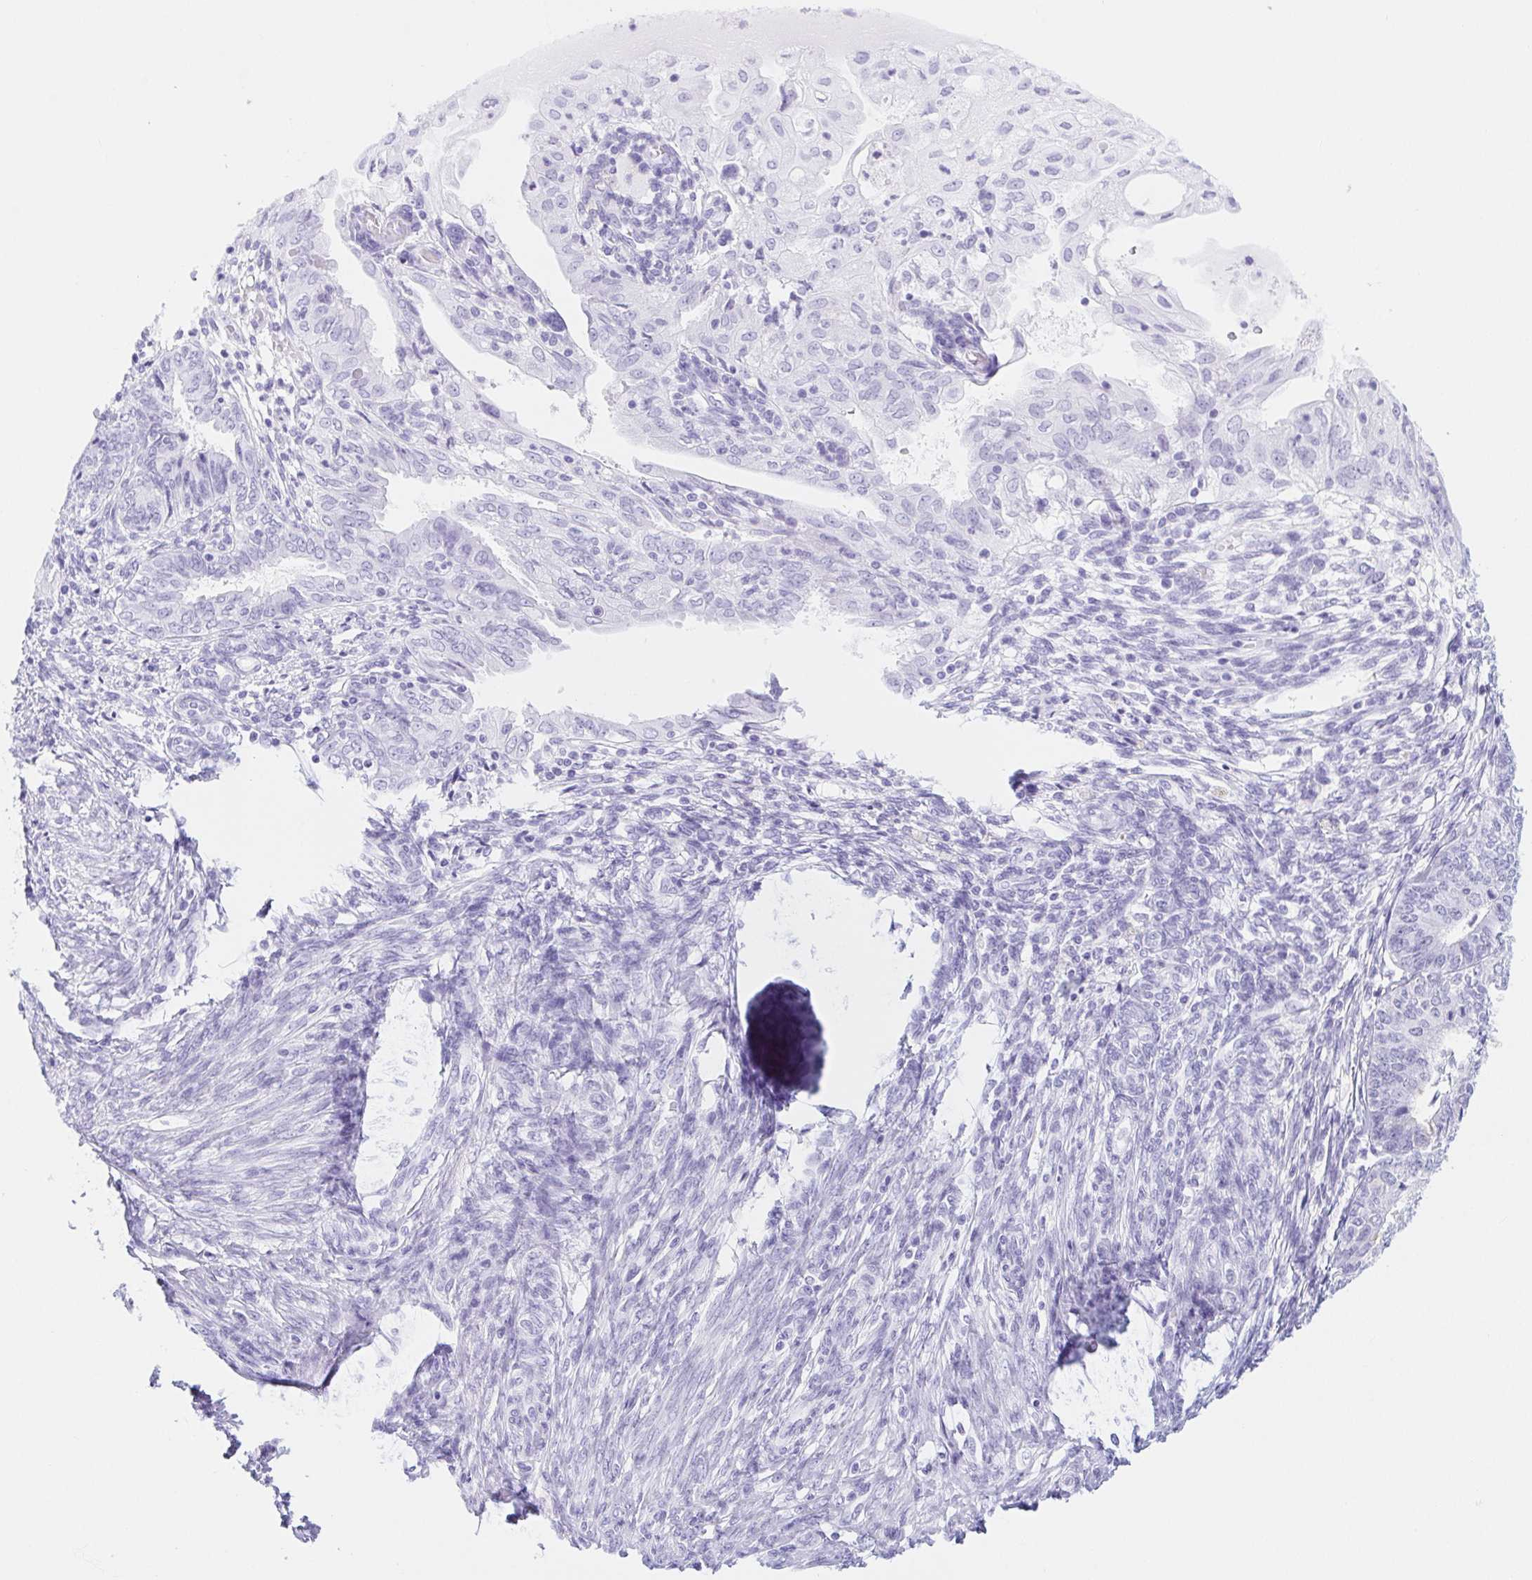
{"staining": {"intensity": "negative", "quantity": "none", "location": "none"}, "tissue": "endometrial cancer", "cell_type": "Tumor cells", "image_type": "cancer", "snomed": [{"axis": "morphology", "description": "Adenocarcinoma, NOS"}, {"axis": "topography", "description": "Endometrium"}], "caption": "This is an IHC histopathology image of endometrial cancer. There is no positivity in tumor cells.", "gene": "DYNC2LI1", "patient": {"sex": "female", "age": 68}}